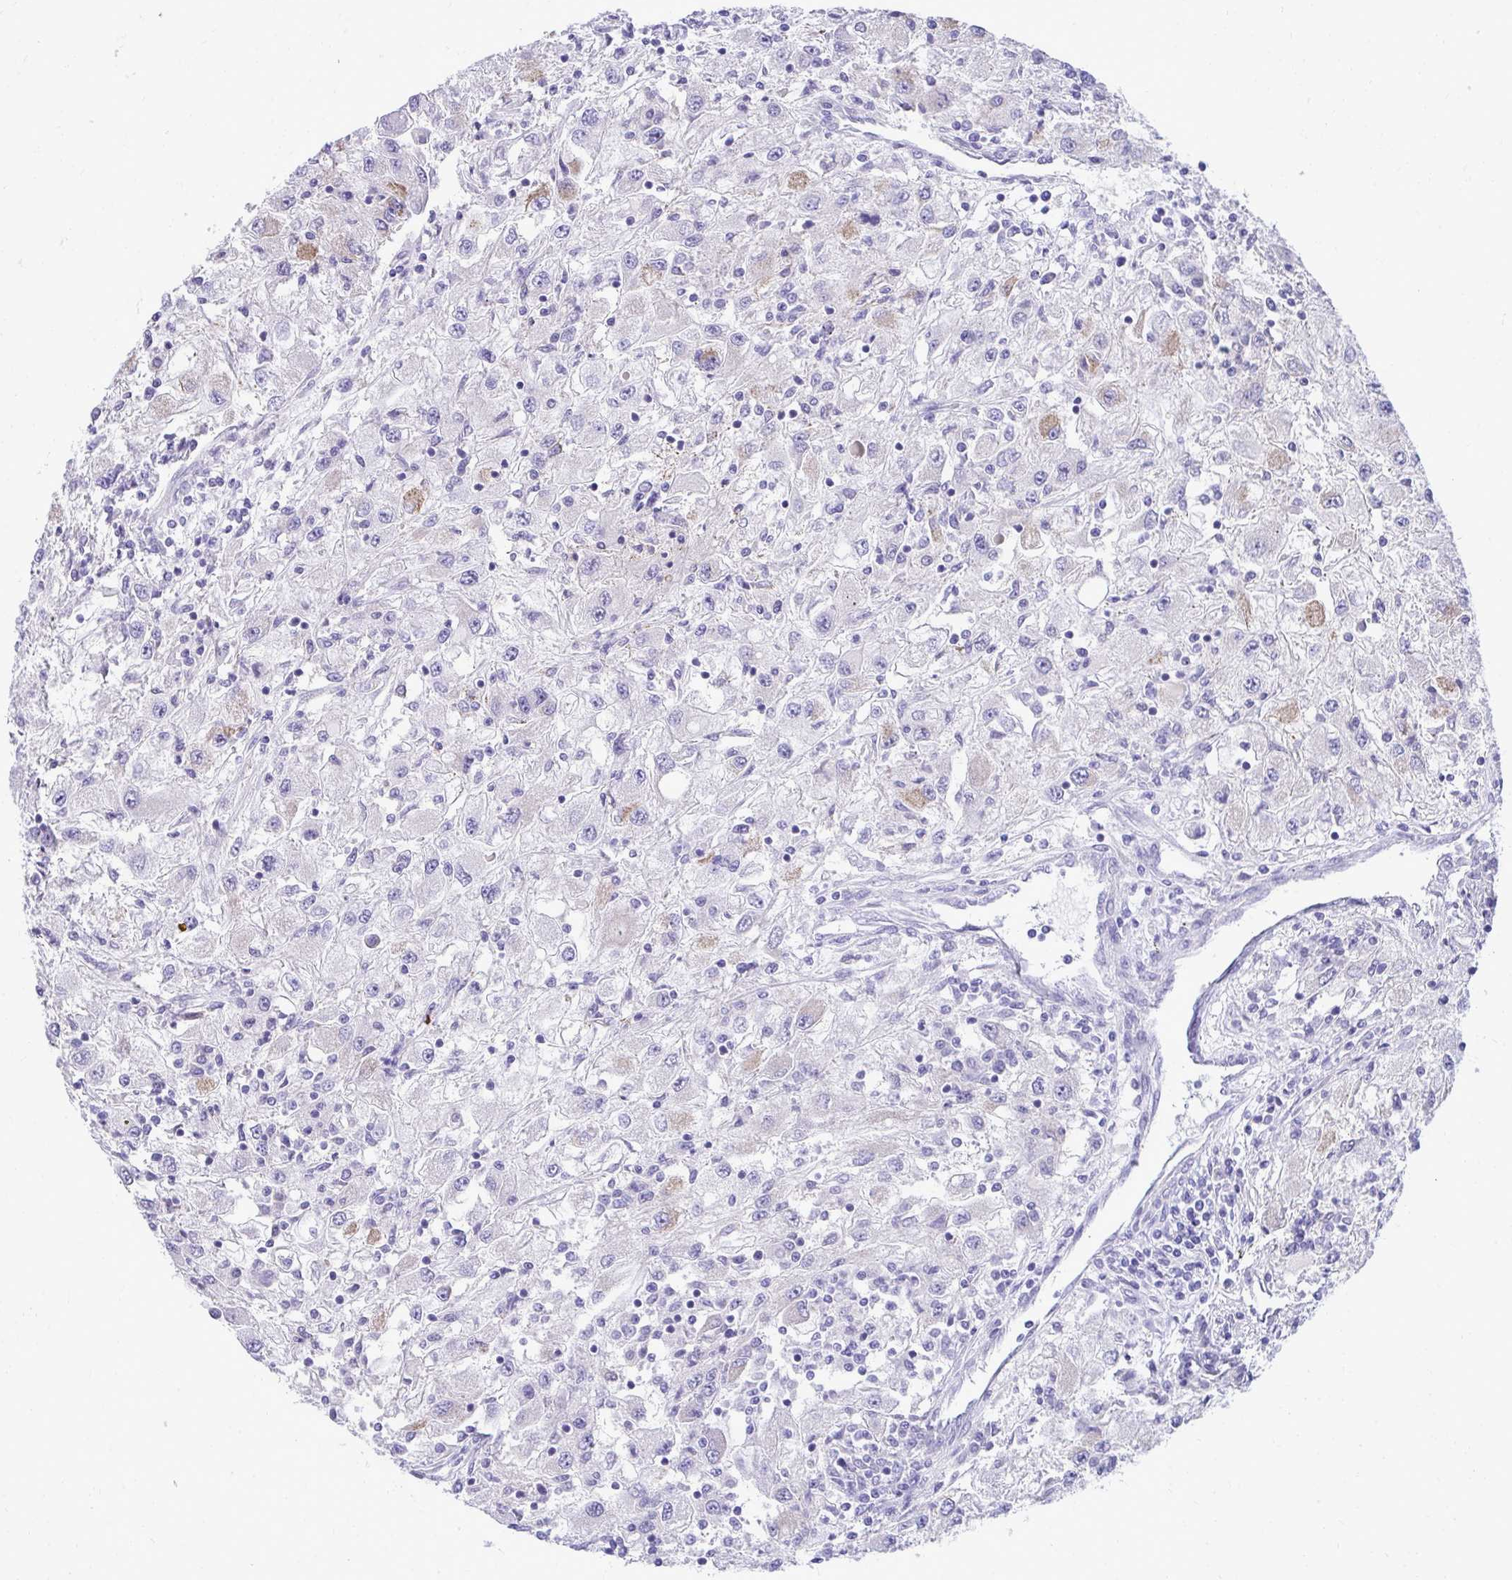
{"staining": {"intensity": "negative", "quantity": "none", "location": "none"}, "tissue": "renal cancer", "cell_type": "Tumor cells", "image_type": "cancer", "snomed": [{"axis": "morphology", "description": "Adenocarcinoma, NOS"}, {"axis": "topography", "description": "Kidney"}], "caption": "This is a photomicrograph of immunohistochemistry staining of renal cancer, which shows no expression in tumor cells. The staining is performed using DAB brown chromogen with nuclei counter-stained in using hematoxylin.", "gene": "AIG1", "patient": {"sex": "female", "age": 67}}